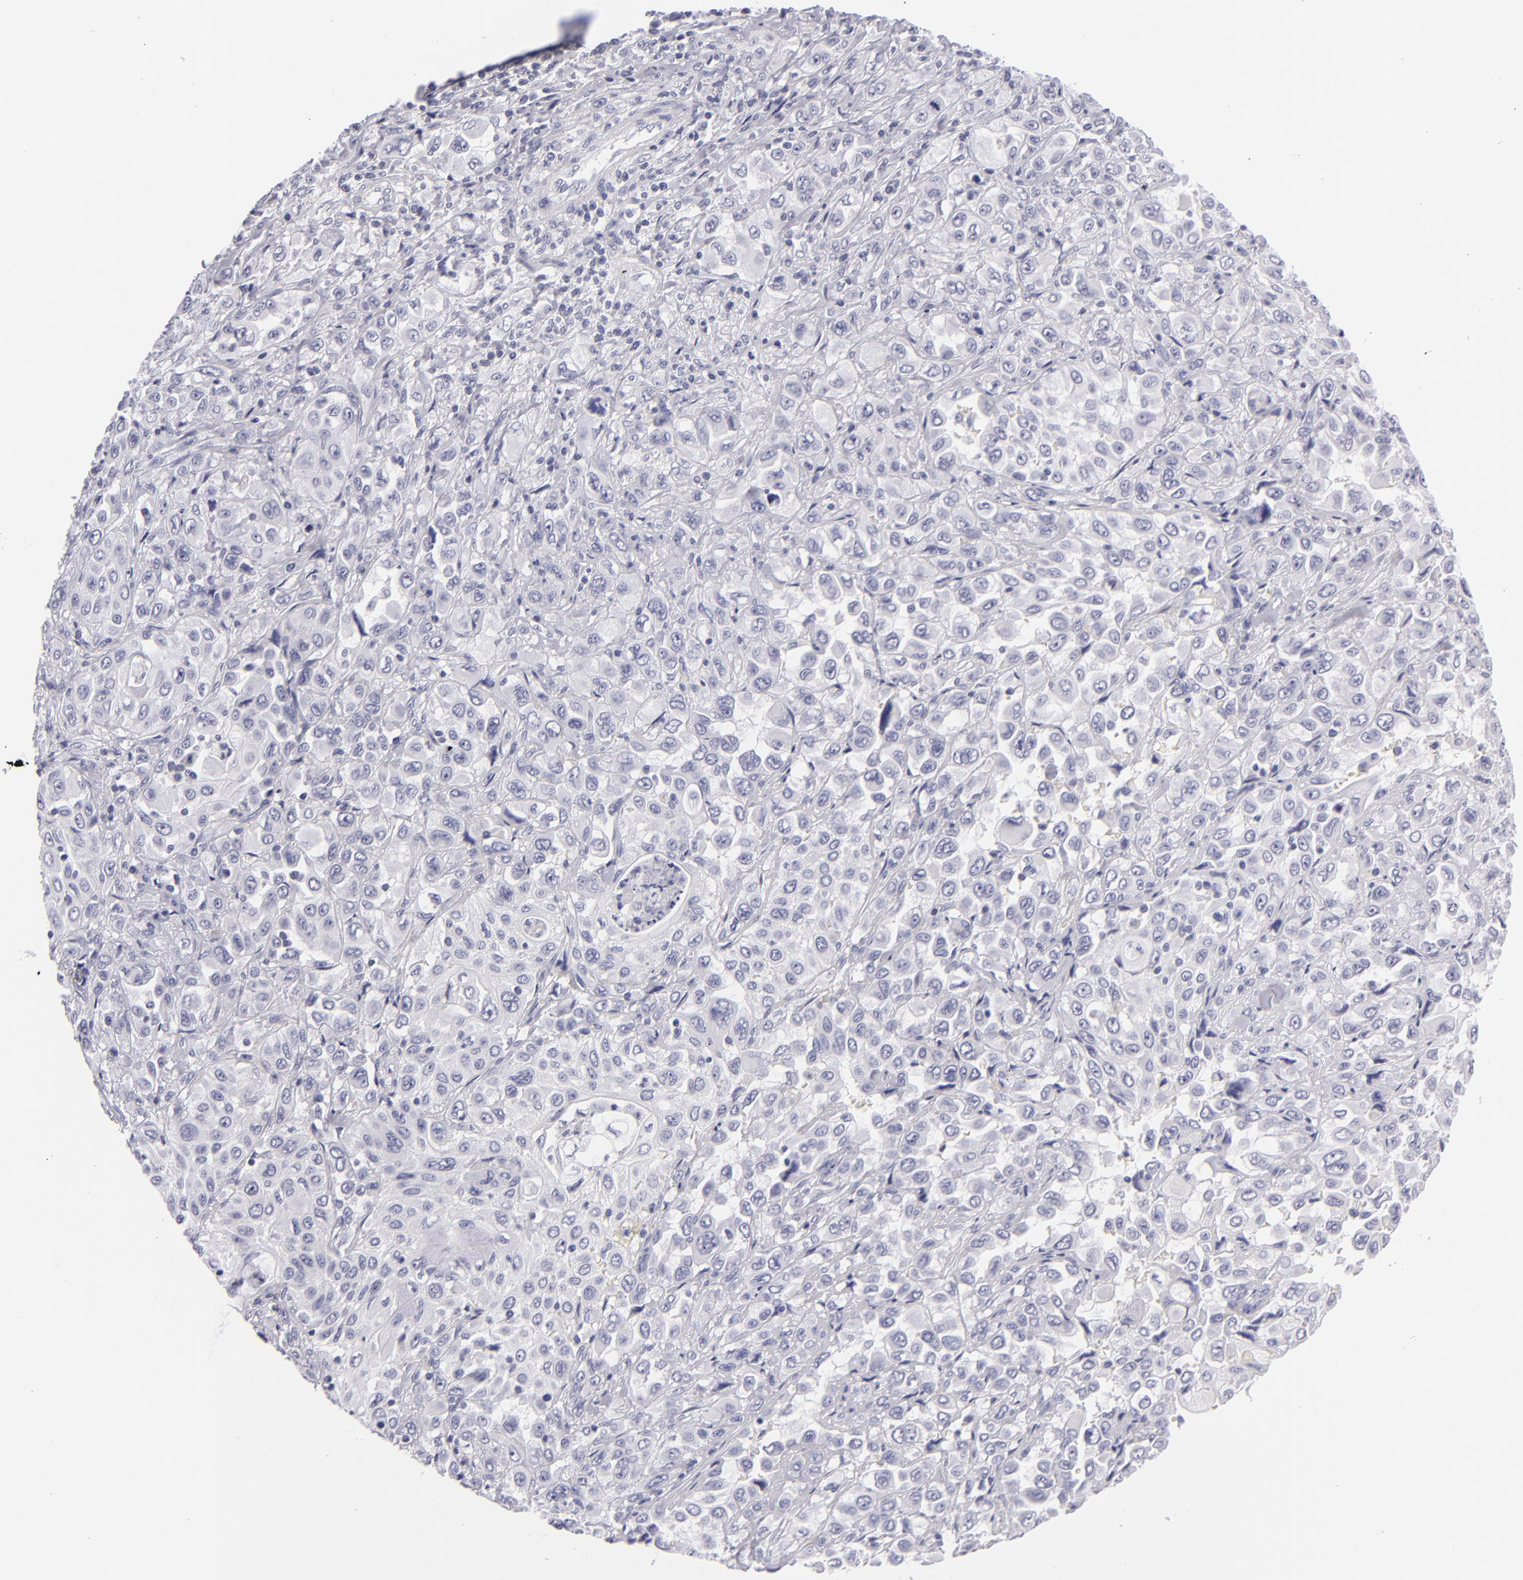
{"staining": {"intensity": "negative", "quantity": "none", "location": "none"}, "tissue": "pancreatic cancer", "cell_type": "Tumor cells", "image_type": "cancer", "snomed": [{"axis": "morphology", "description": "Adenocarcinoma, NOS"}, {"axis": "topography", "description": "Pancreas"}], "caption": "Tumor cells are negative for brown protein staining in pancreatic cancer.", "gene": "VIL1", "patient": {"sex": "male", "age": 70}}